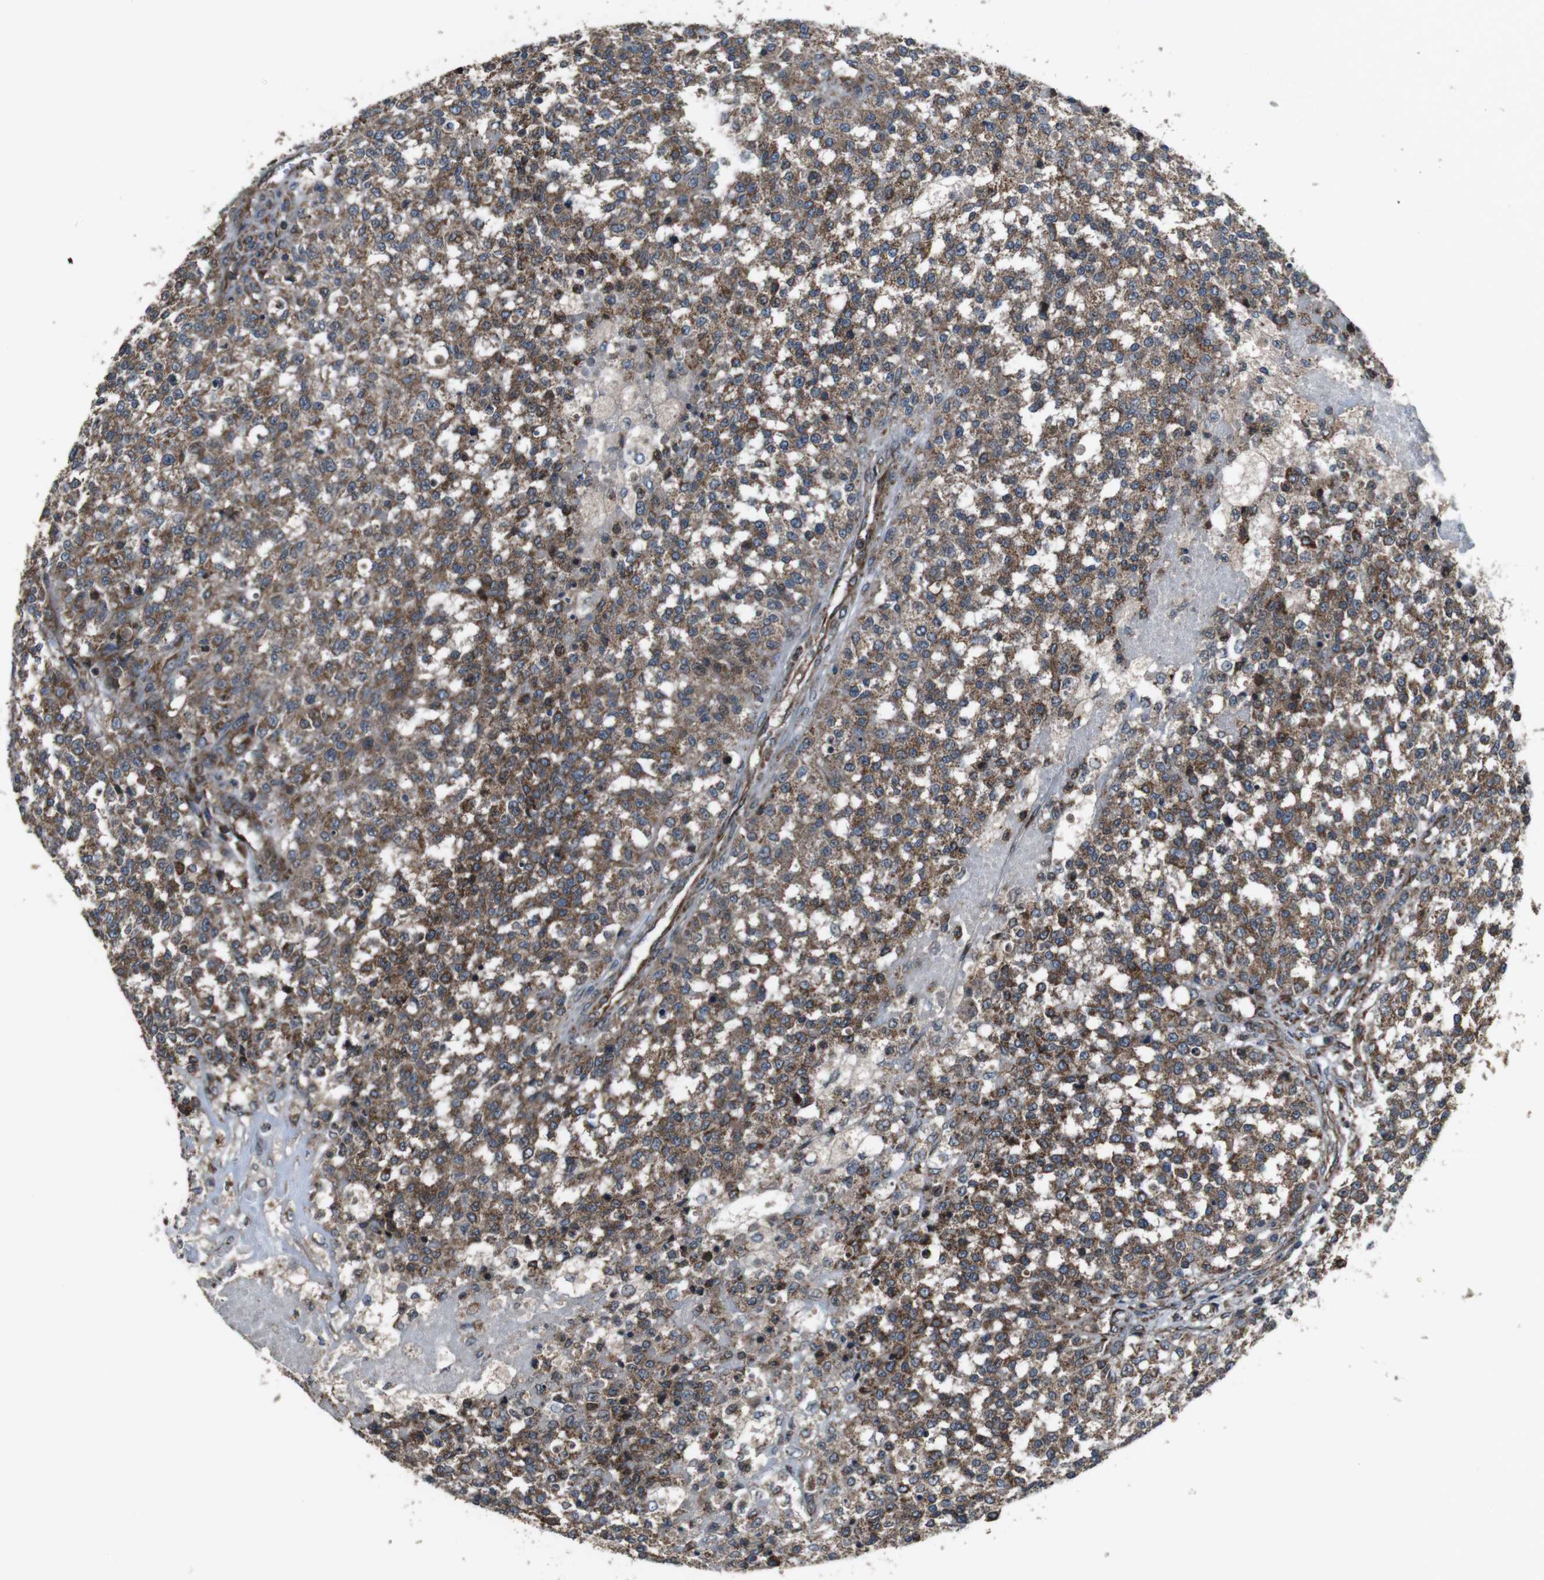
{"staining": {"intensity": "moderate", "quantity": ">75%", "location": "cytoplasmic/membranous"}, "tissue": "testis cancer", "cell_type": "Tumor cells", "image_type": "cancer", "snomed": [{"axis": "morphology", "description": "Seminoma, NOS"}, {"axis": "topography", "description": "Testis"}], "caption": "An image showing moderate cytoplasmic/membranous expression in approximately >75% of tumor cells in testis cancer (seminoma), as visualized by brown immunohistochemical staining.", "gene": "GIMAP8", "patient": {"sex": "male", "age": 59}}